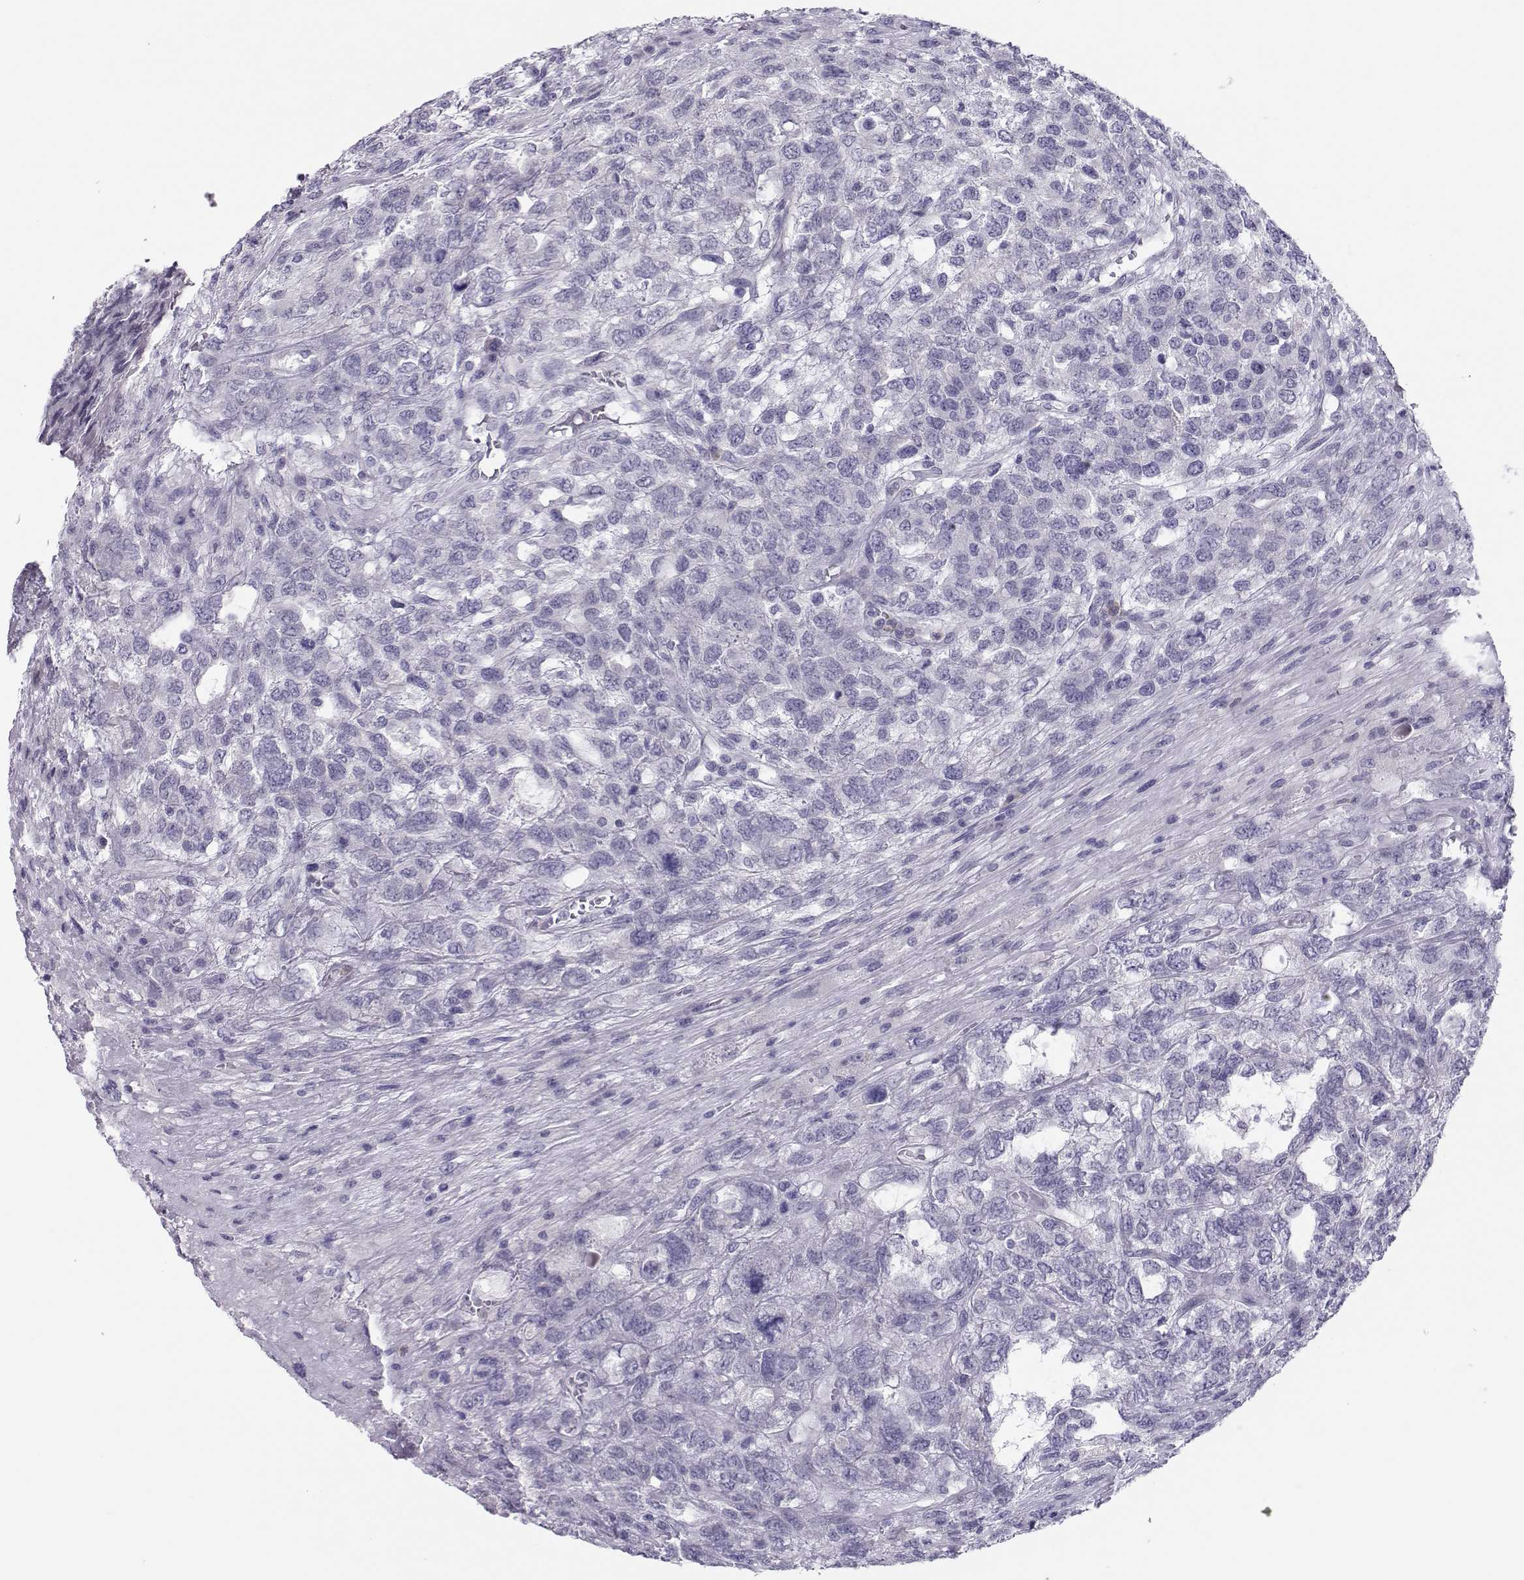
{"staining": {"intensity": "negative", "quantity": "none", "location": "none"}, "tissue": "testis cancer", "cell_type": "Tumor cells", "image_type": "cancer", "snomed": [{"axis": "morphology", "description": "Seminoma, NOS"}, {"axis": "topography", "description": "Testis"}], "caption": "A photomicrograph of human testis cancer (seminoma) is negative for staining in tumor cells.", "gene": "TRPM7", "patient": {"sex": "male", "age": 52}}